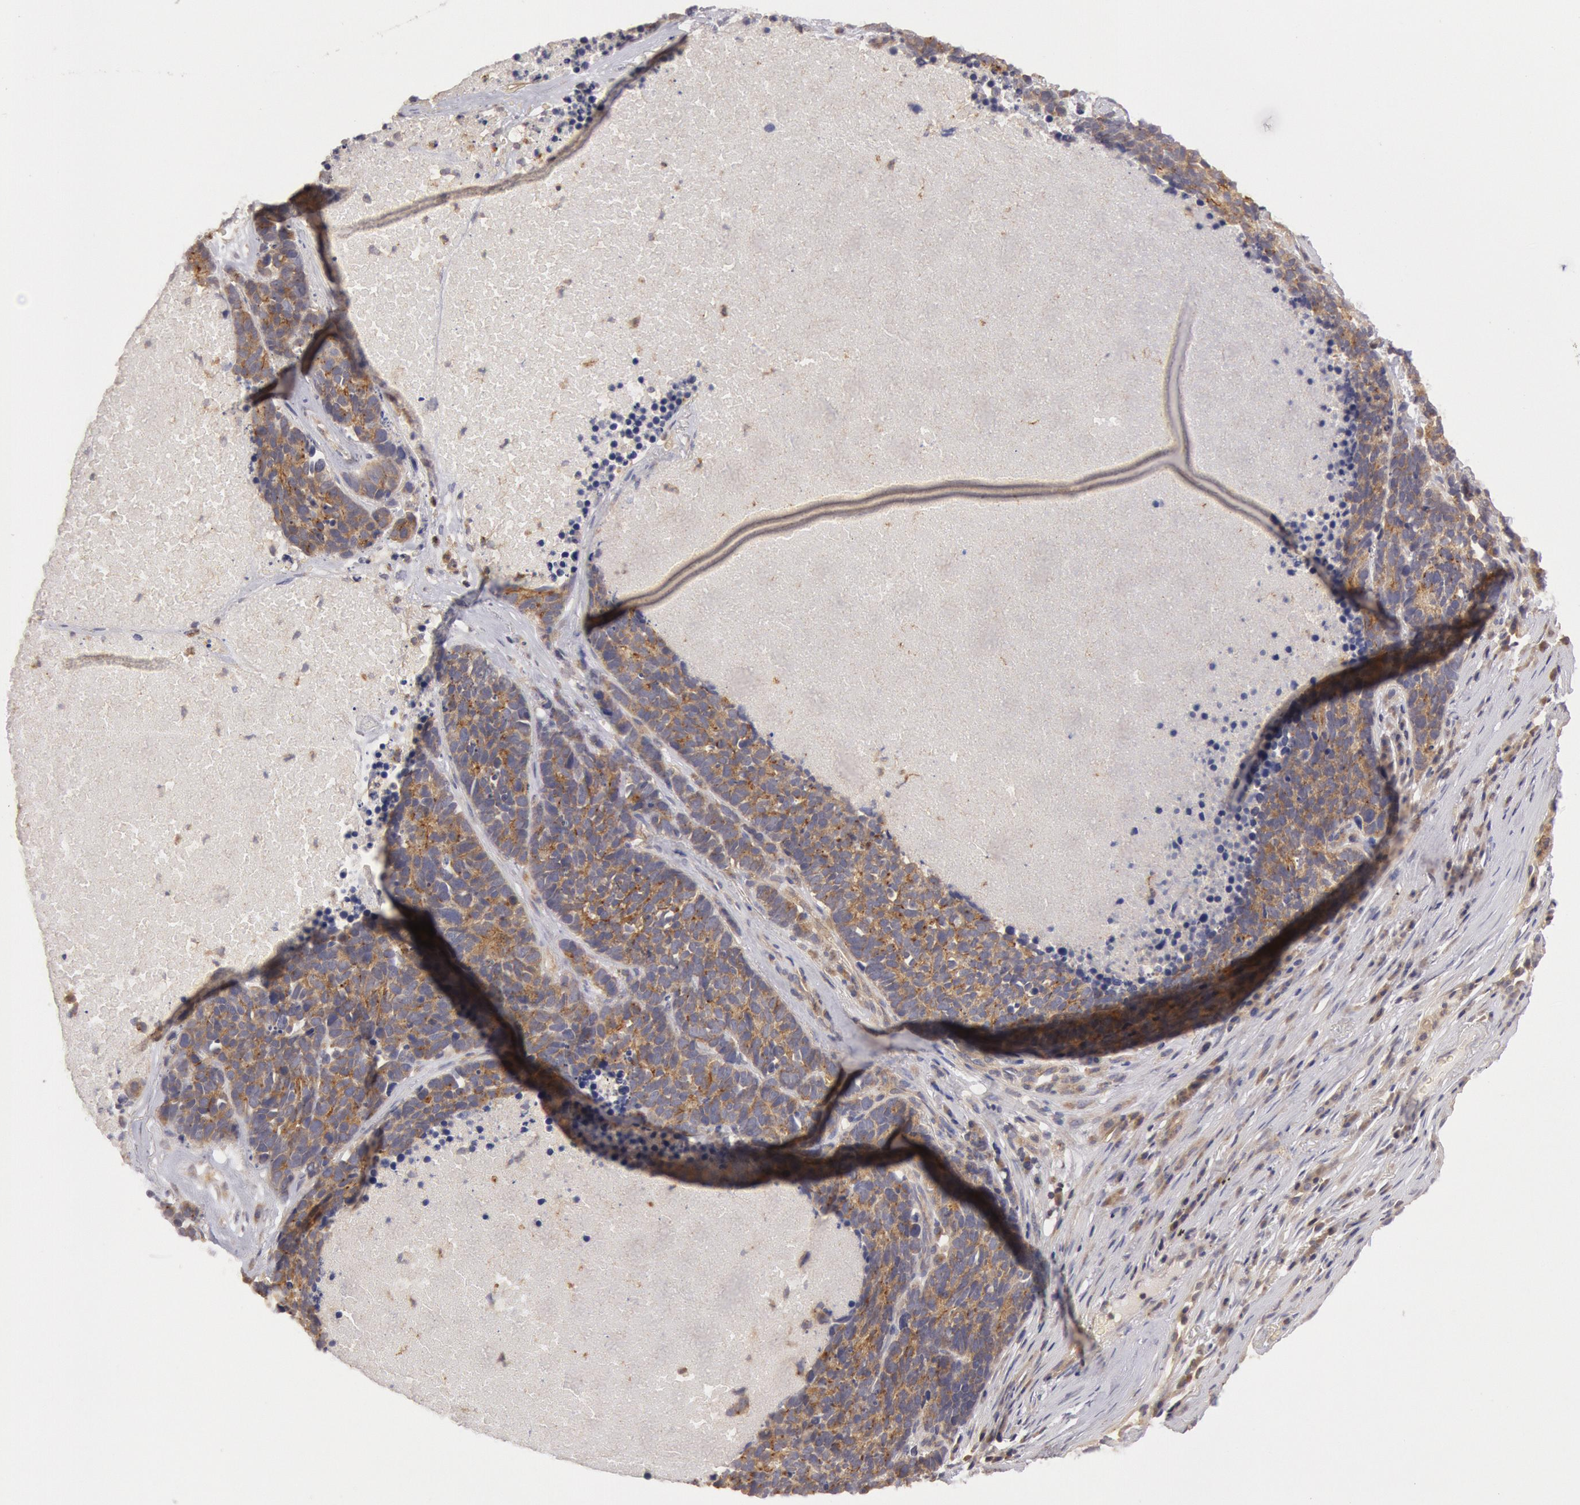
{"staining": {"intensity": "moderate", "quantity": ">75%", "location": "cytoplasmic/membranous"}, "tissue": "lung cancer", "cell_type": "Tumor cells", "image_type": "cancer", "snomed": [{"axis": "morphology", "description": "Neoplasm, malignant, NOS"}, {"axis": "topography", "description": "Lung"}], "caption": "Moderate cytoplasmic/membranous positivity is appreciated in approximately >75% of tumor cells in lung cancer.", "gene": "PLA2G6", "patient": {"sex": "female", "age": 75}}